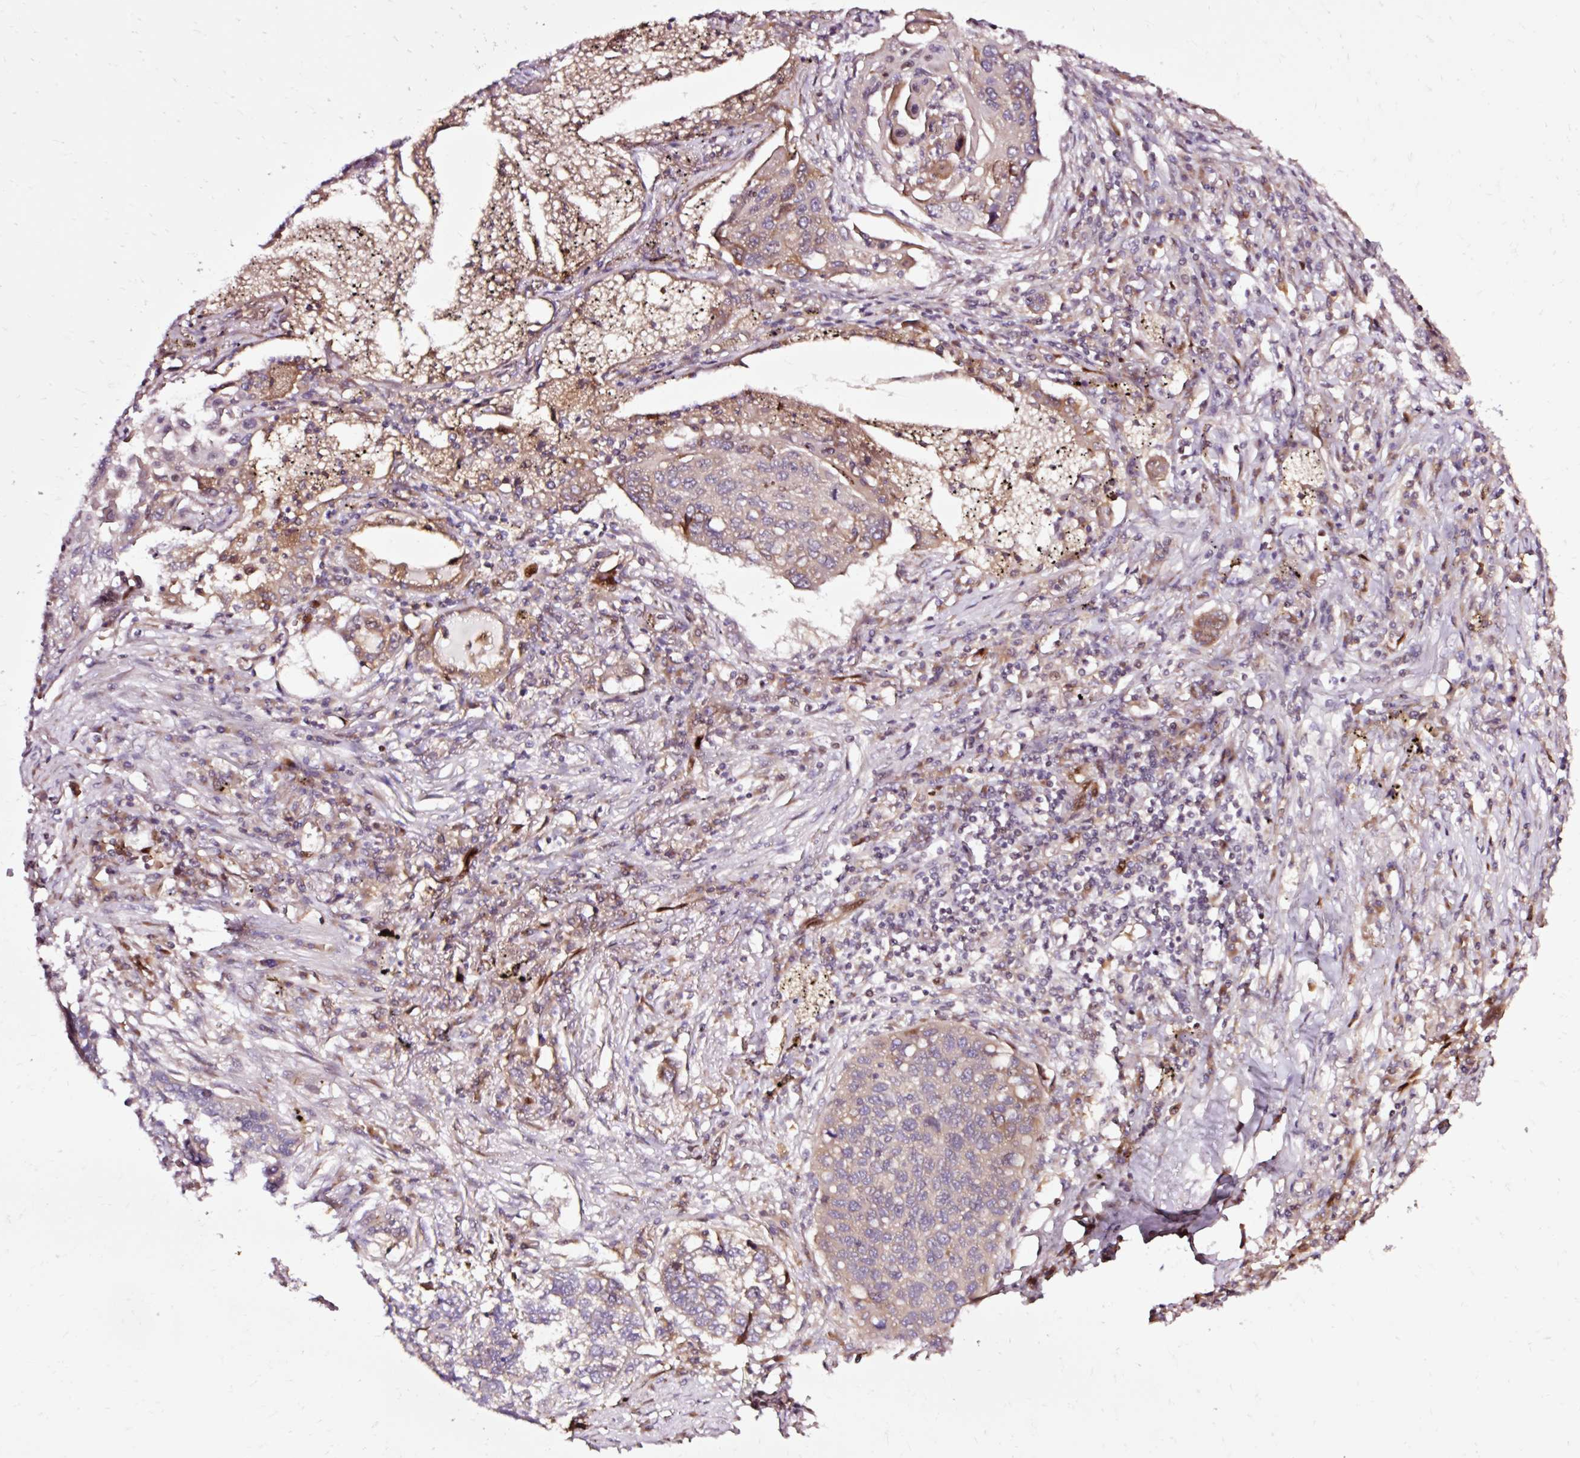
{"staining": {"intensity": "weak", "quantity": "<25%", "location": "cytoplasmic/membranous"}, "tissue": "lung cancer", "cell_type": "Tumor cells", "image_type": "cancer", "snomed": [{"axis": "morphology", "description": "Squamous cell carcinoma, NOS"}, {"axis": "topography", "description": "Lung"}], "caption": "This histopathology image is of lung cancer stained with immunohistochemistry to label a protein in brown with the nuclei are counter-stained blue. There is no expression in tumor cells.", "gene": "NAPA", "patient": {"sex": "female", "age": 63}}